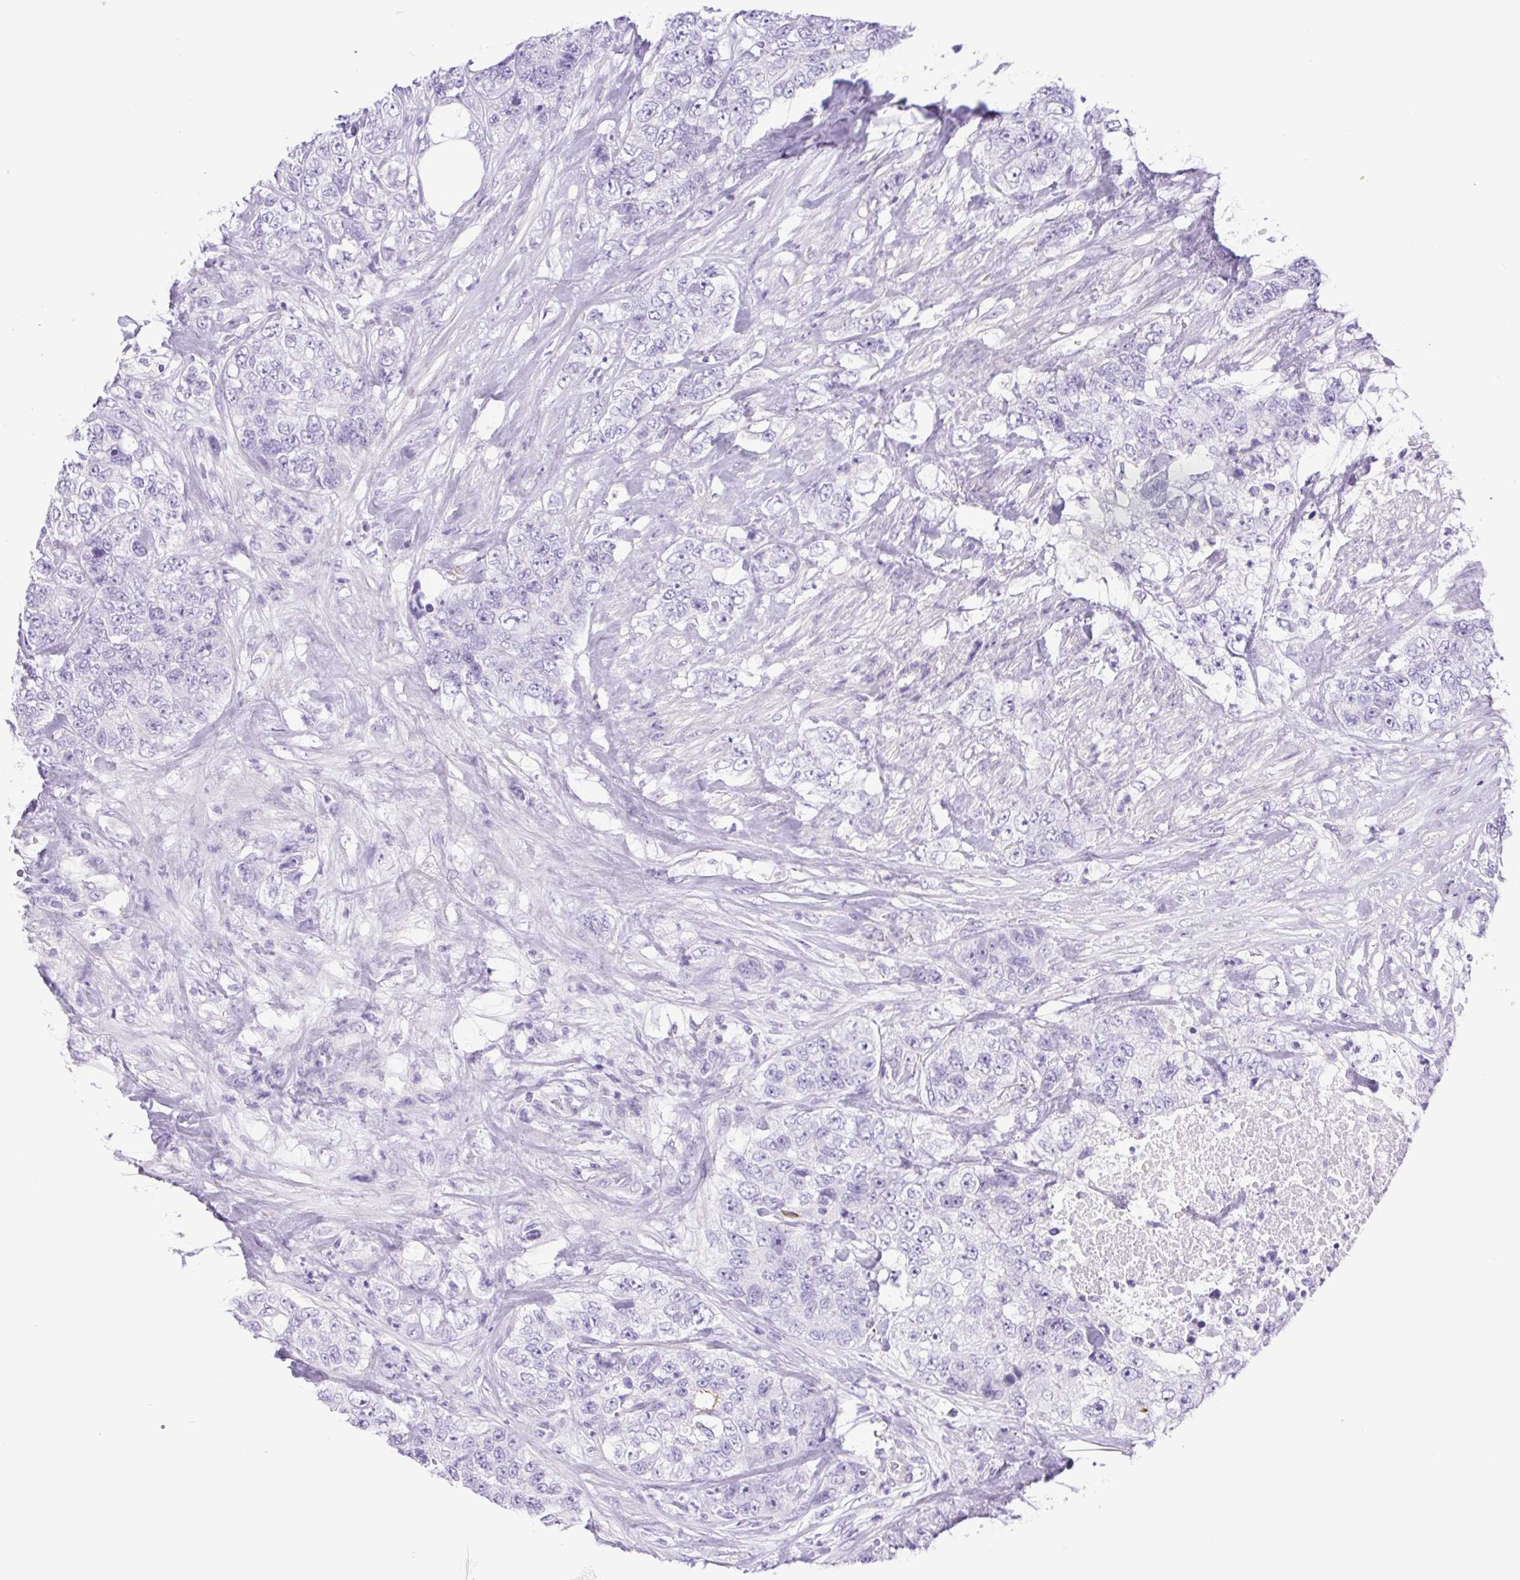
{"staining": {"intensity": "negative", "quantity": "none", "location": "none"}, "tissue": "urothelial cancer", "cell_type": "Tumor cells", "image_type": "cancer", "snomed": [{"axis": "morphology", "description": "Urothelial carcinoma, High grade"}, {"axis": "topography", "description": "Urinary bladder"}], "caption": "This is a image of immunohistochemistry staining of urothelial cancer, which shows no positivity in tumor cells. (DAB IHC visualized using brightfield microscopy, high magnification).", "gene": "CDSN", "patient": {"sex": "female", "age": 78}}